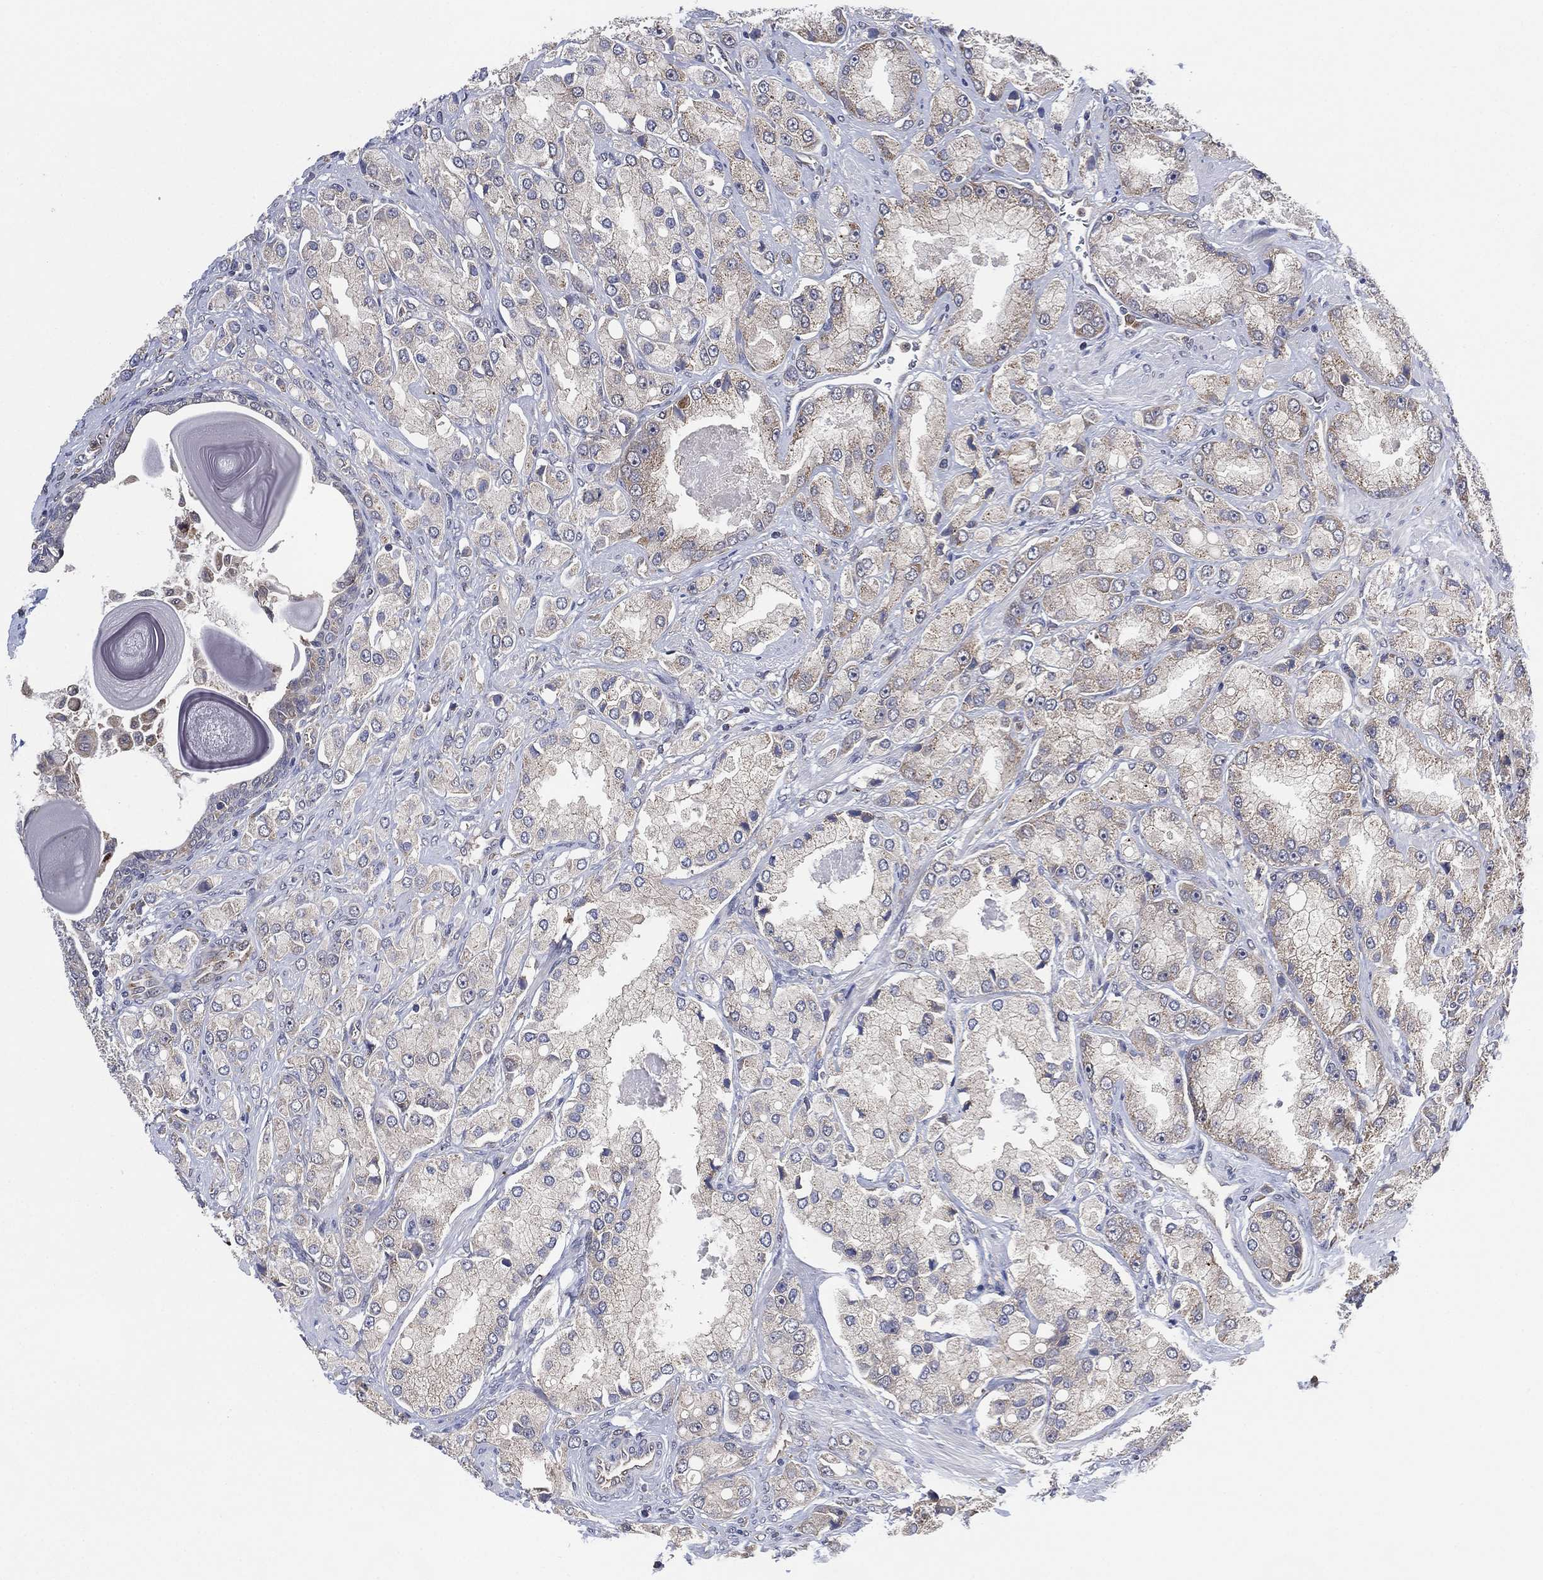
{"staining": {"intensity": "negative", "quantity": "none", "location": "none"}, "tissue": "prostate cancer", "cell_type": "Tumor cells", "image_type": "cancer", "snomed": [{"axis": "morphology", "description": "Adenocarcinoma, NOS"}, {"axis": "topography", "description": "Prostate and seminal vesicle, NOS"}, {"axis": "topography", "description": "Prostate"}], "caption": "There is no significant staining in tumor cells of prostate adenocarcinoma. (Stains: DAB (3,3'-diaminobenzidine) IHC with hematoxylin counter stain, Microscopy: brightfield microscopy at high magnification).", "gene": "FES", "patient": {"sex": "male", "age": 64}}